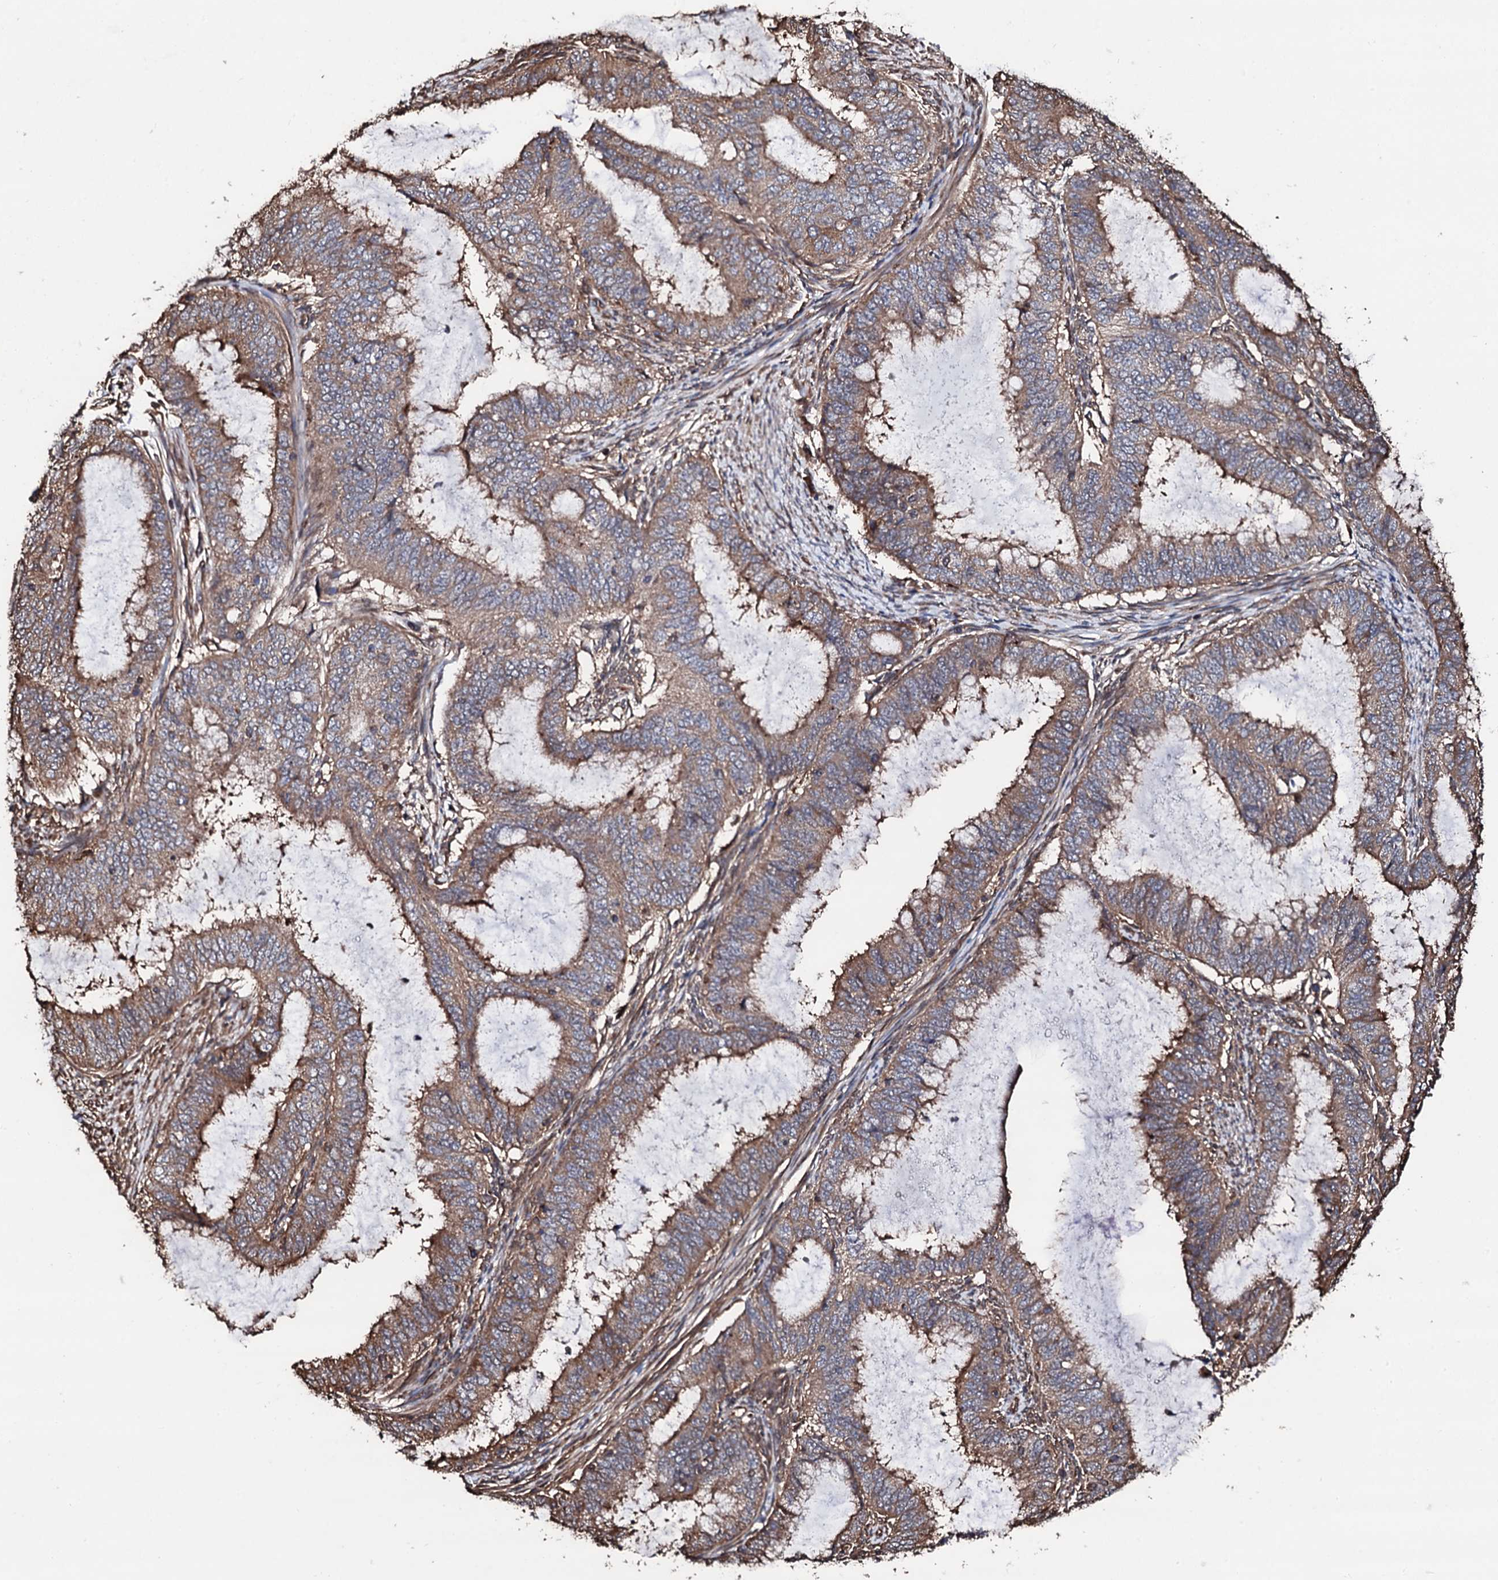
{"staining": {"intensity": "moderate", "quantity": ">75%", "location": "cytoplasmic/membranous"}, "tissue": "endometrial cancer", "cell_type": "Tumor cells", "image_type": "cancer", "snomed": [{"axis": "morphology", "description": "Adenocarcinoma, NOS"}, {"axis": "topography", "description": "Endometrium"}], "caption": "Adenocarcinoma (endometrial) stained for a protein displays moderate cytoplasmic/membranous positivity in tumor cells.", "gene": "CKAP5", "patient": {"sex": "female", "age": 51}}